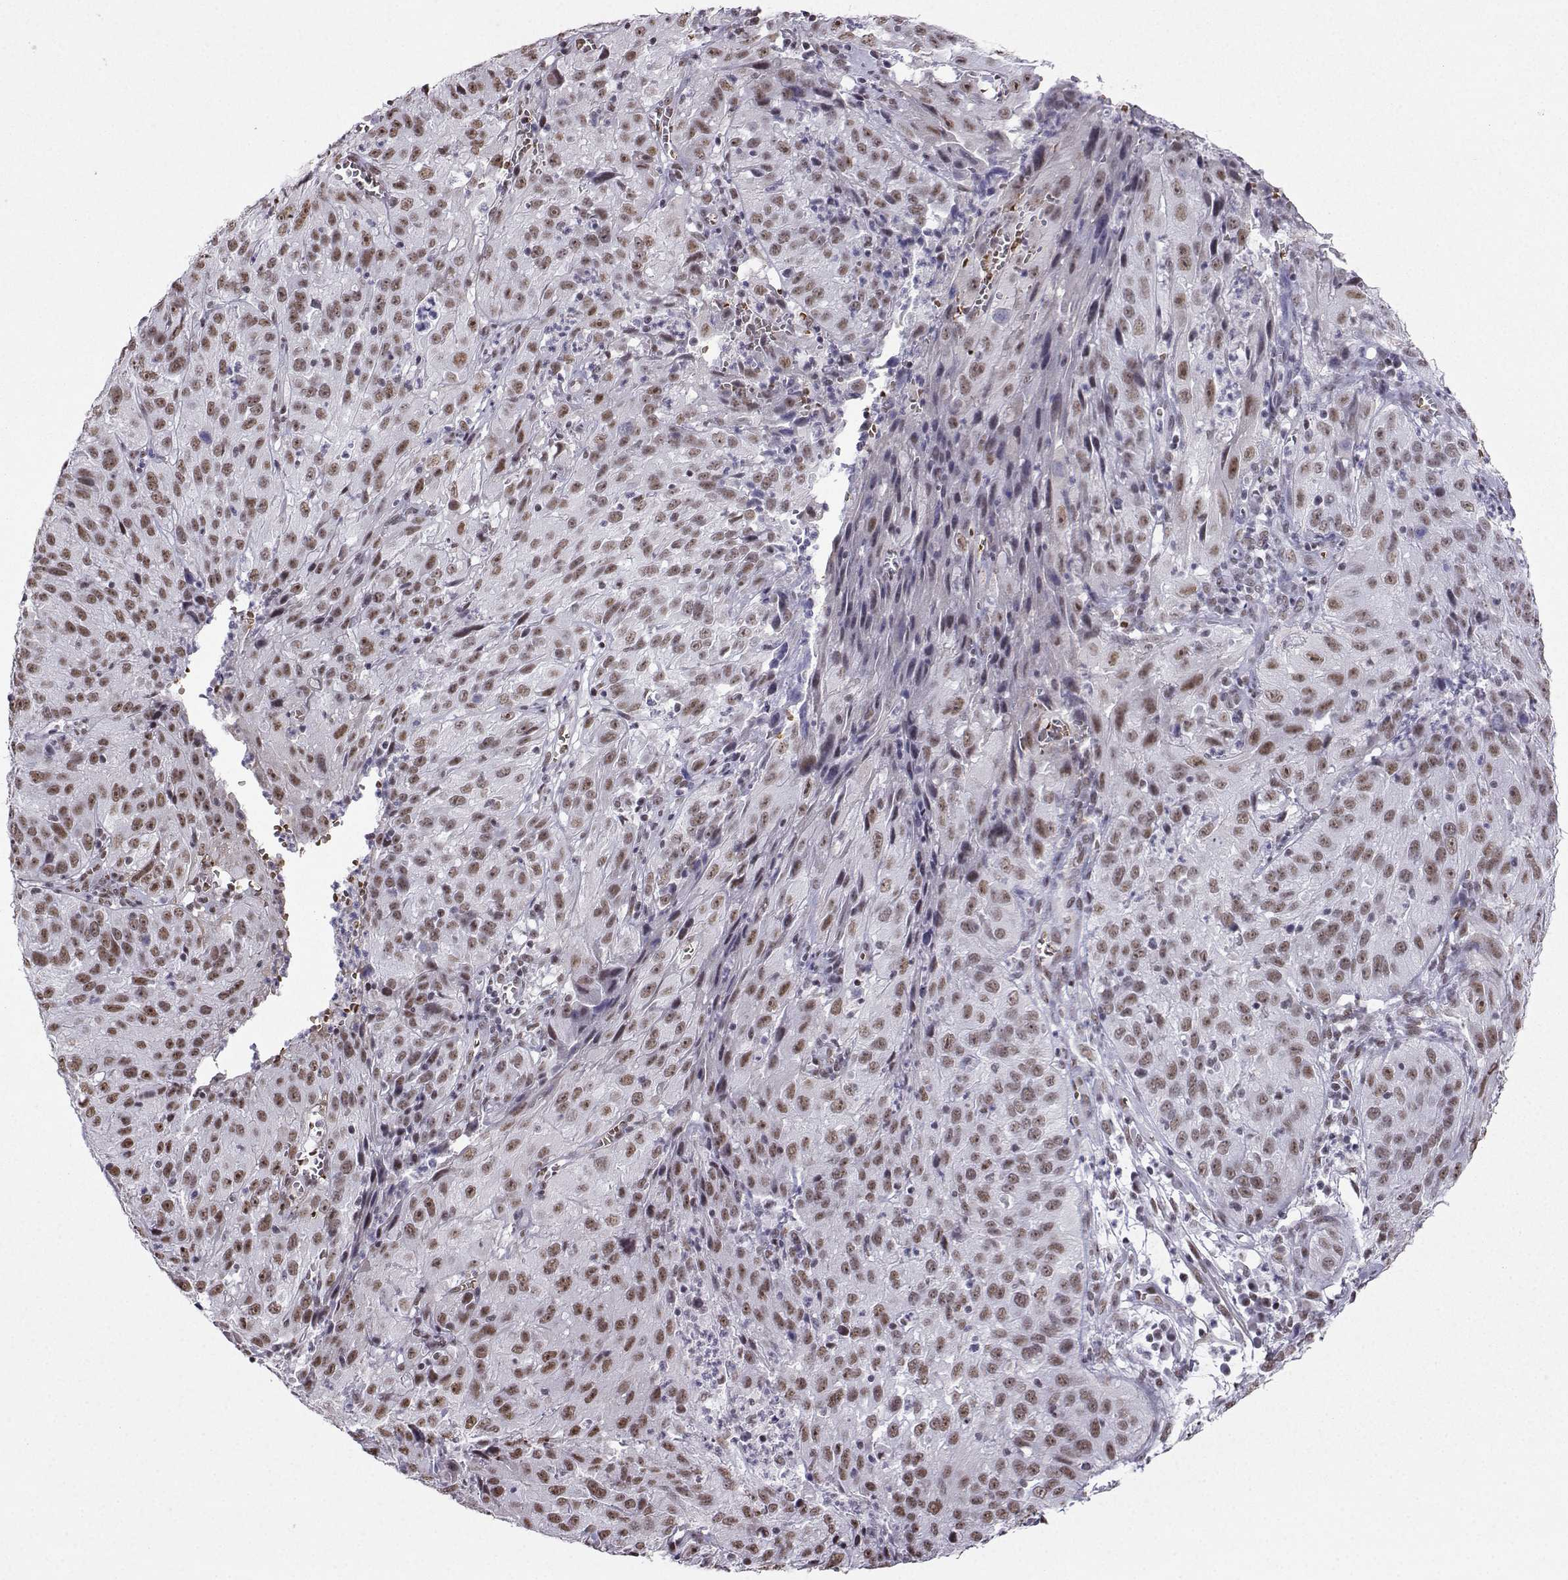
{"staining": {"intensity": "weak", "quantity": ">75%", "location": "nuclear"}, "tissue": "cervical cancer", "cell_type": "Tumor cells", "image_type": "cancer", "snomed": [{"axis": "morphology", "description": "Squamous cell carcinoma, NOS"}, {"axis": "topography", "description": "Cervix"}], "caption": "This photomicrograph reveals IHC staining of human cervical squamous cell carcinoma, with low weak nuclear expression in about >75% of tumor cells.", "gene": "CCNK", "patient": {"sex": "female", "age": 32}}